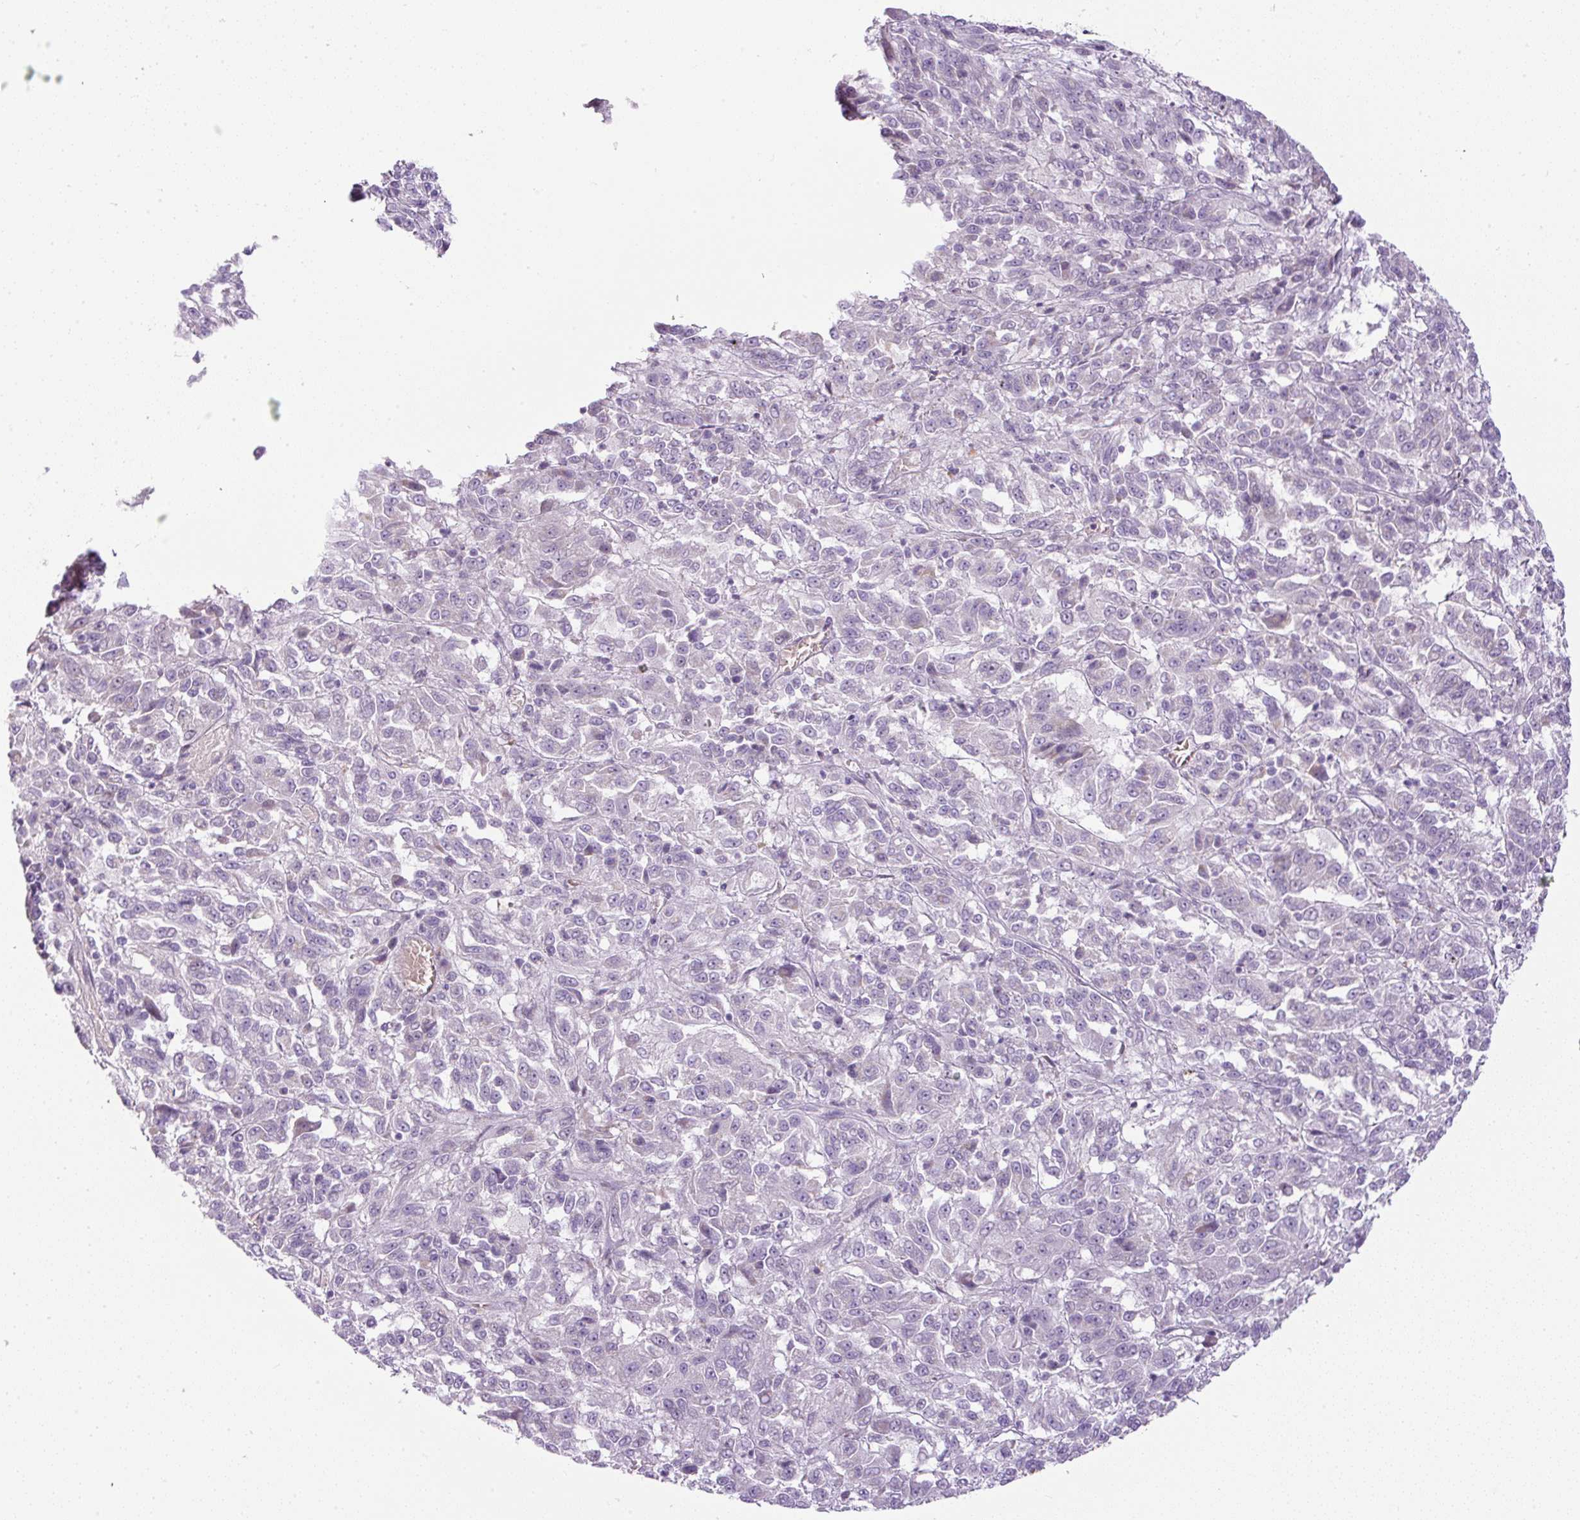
{"staining": {"intensity": "negative", "quantity": "none", "location": "none"}, "tissue": "melanoma", "cell_type": "Tumor cells", "image_type": "cancer", "snomed": [{"axis": "morphology", "description": "Malignant melanoma, Metastatic site"}, {"axis": "topography", "description": "Lung"}], "caption": "A histopathology image of malignant melanoma (metastatic site) stained for a protein exhibits no brown staining in tumor cells. (Stains: DAB (3,3'-diaminobenzidine) immunohistochemistry (IHC) with hematoxylin counter stain, Microscopy: brightfield microscopy at high magnification).", "gene": "FGFBP3", "patient": {"sex": "male", "age": 64}}